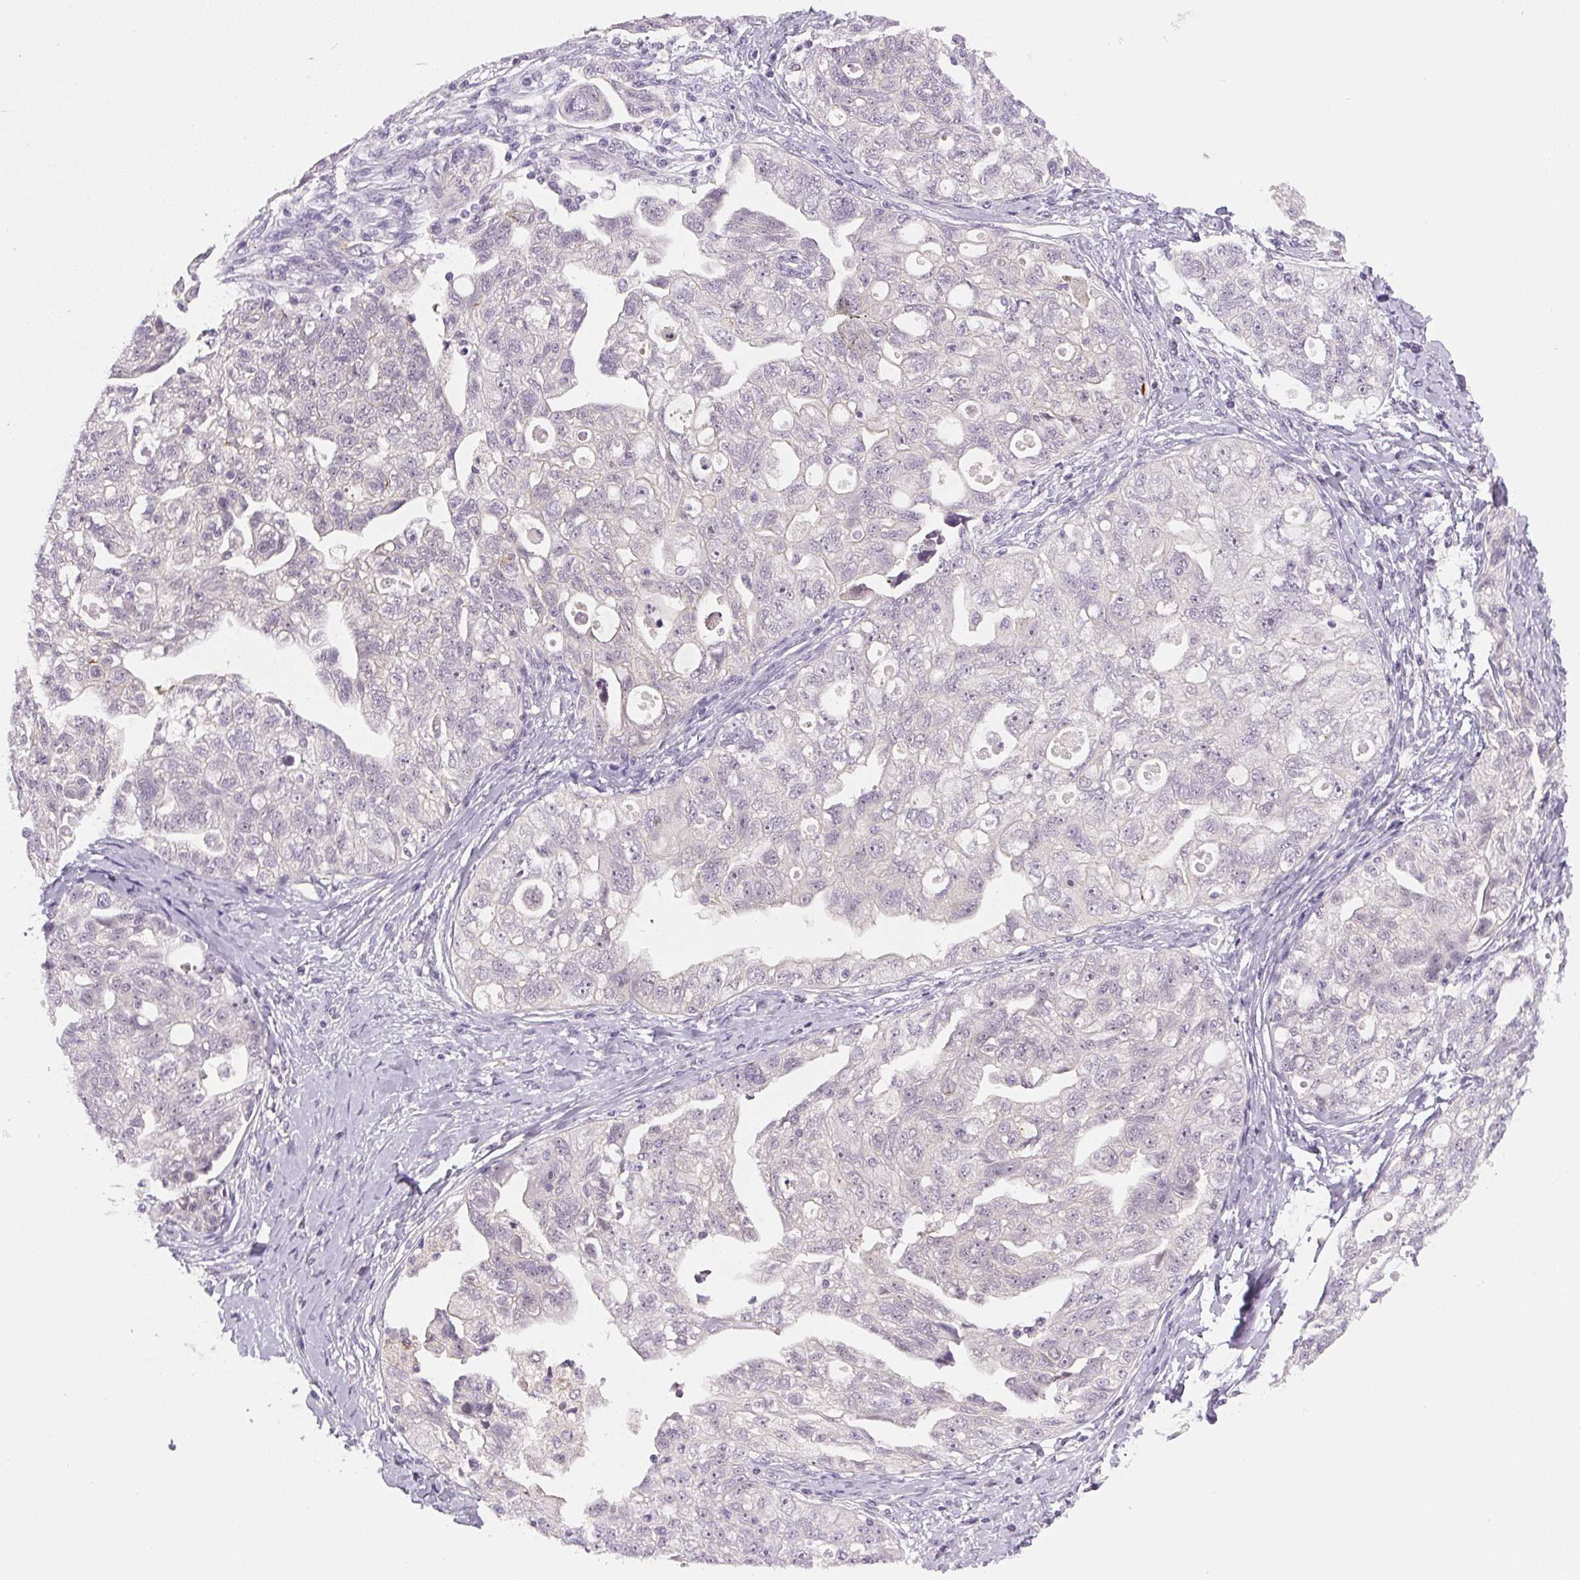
{"staining": {"intensity": "negative", "quantity": "none", "location": "none"}, "tissue": "ovarian cancer", "cell_type": "Tumor cells", "image_type": "cancer", "snomed": [{"axis": "morphology", "description": "Carcinoma, NOS"}, {"axis": "morphology", "description": "Cystadenocarcinoma, serous, NOS"}, {"axis": "topography", "description": "Ovary"}], "caption": "Ovarian cancer (serous cystadenocarcinoma) was stained to show a protein in brown. There is no significant expression in tumor cells. (Brightfield microscopy of DAB (3,3'-diaminobenzidine) immunohistochemistry at high magnification).", "gene": "SGF29", "patient": {"sex": "female", "age": 69}}